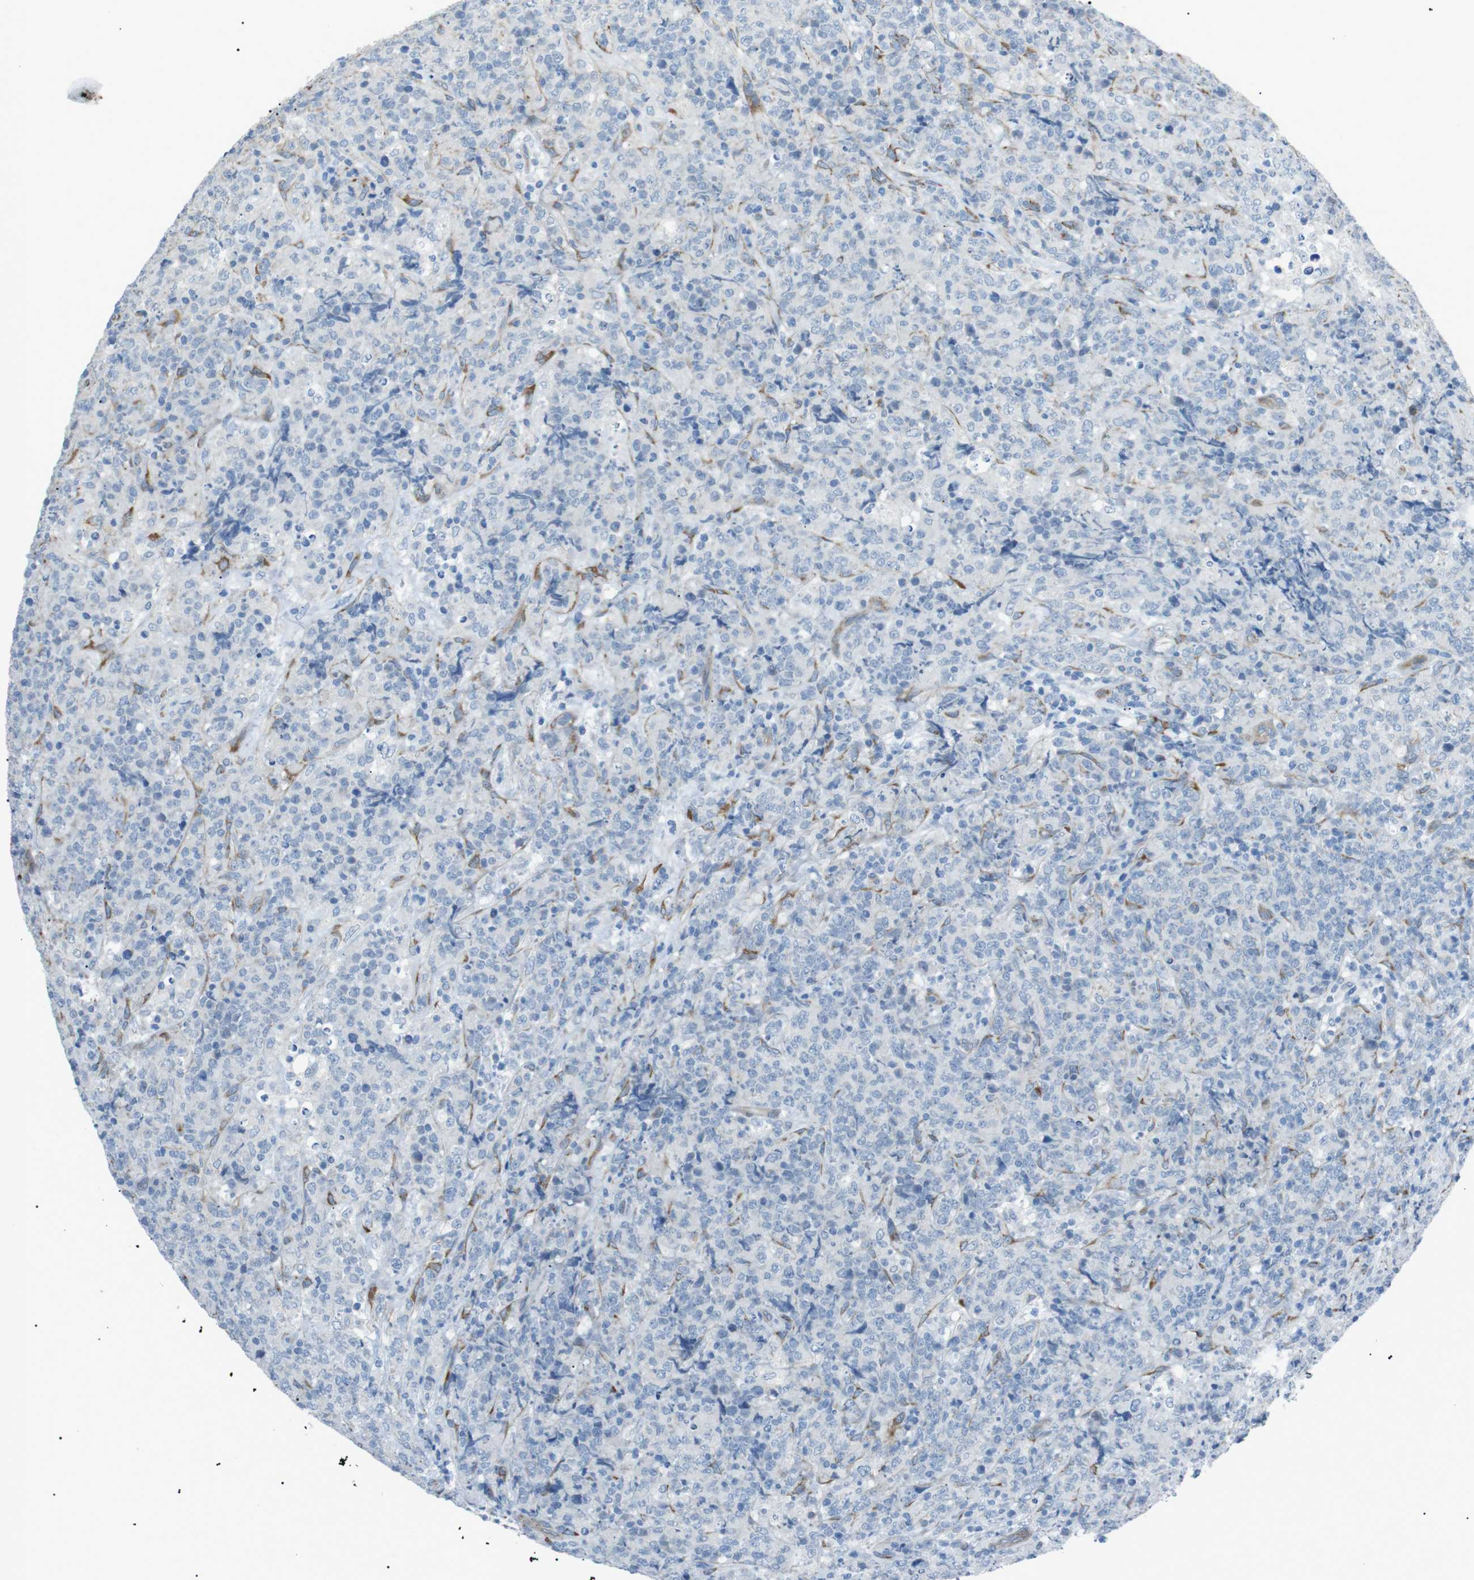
{"staining": {"intensity": "negative", "quantity": "none", "location": "none"}, "tissue": "lymphoma", "cell_type": "Tumor cells", "image_type": "cancer", "snomed": [{"axis": "morphology", "description": "Malignant lymphoma, non-Hodgkin's type, High grade"}, {"axis": "topography", "description": "Tonsil"}], "caption": "Photomicrograph shows no protein expression in tumor cells of malignant lymphoma, non-Hodgkin's type (high-grade) tissue.", "gene": "MTARC2", "patient": {"sex": "female", "age": 36}}